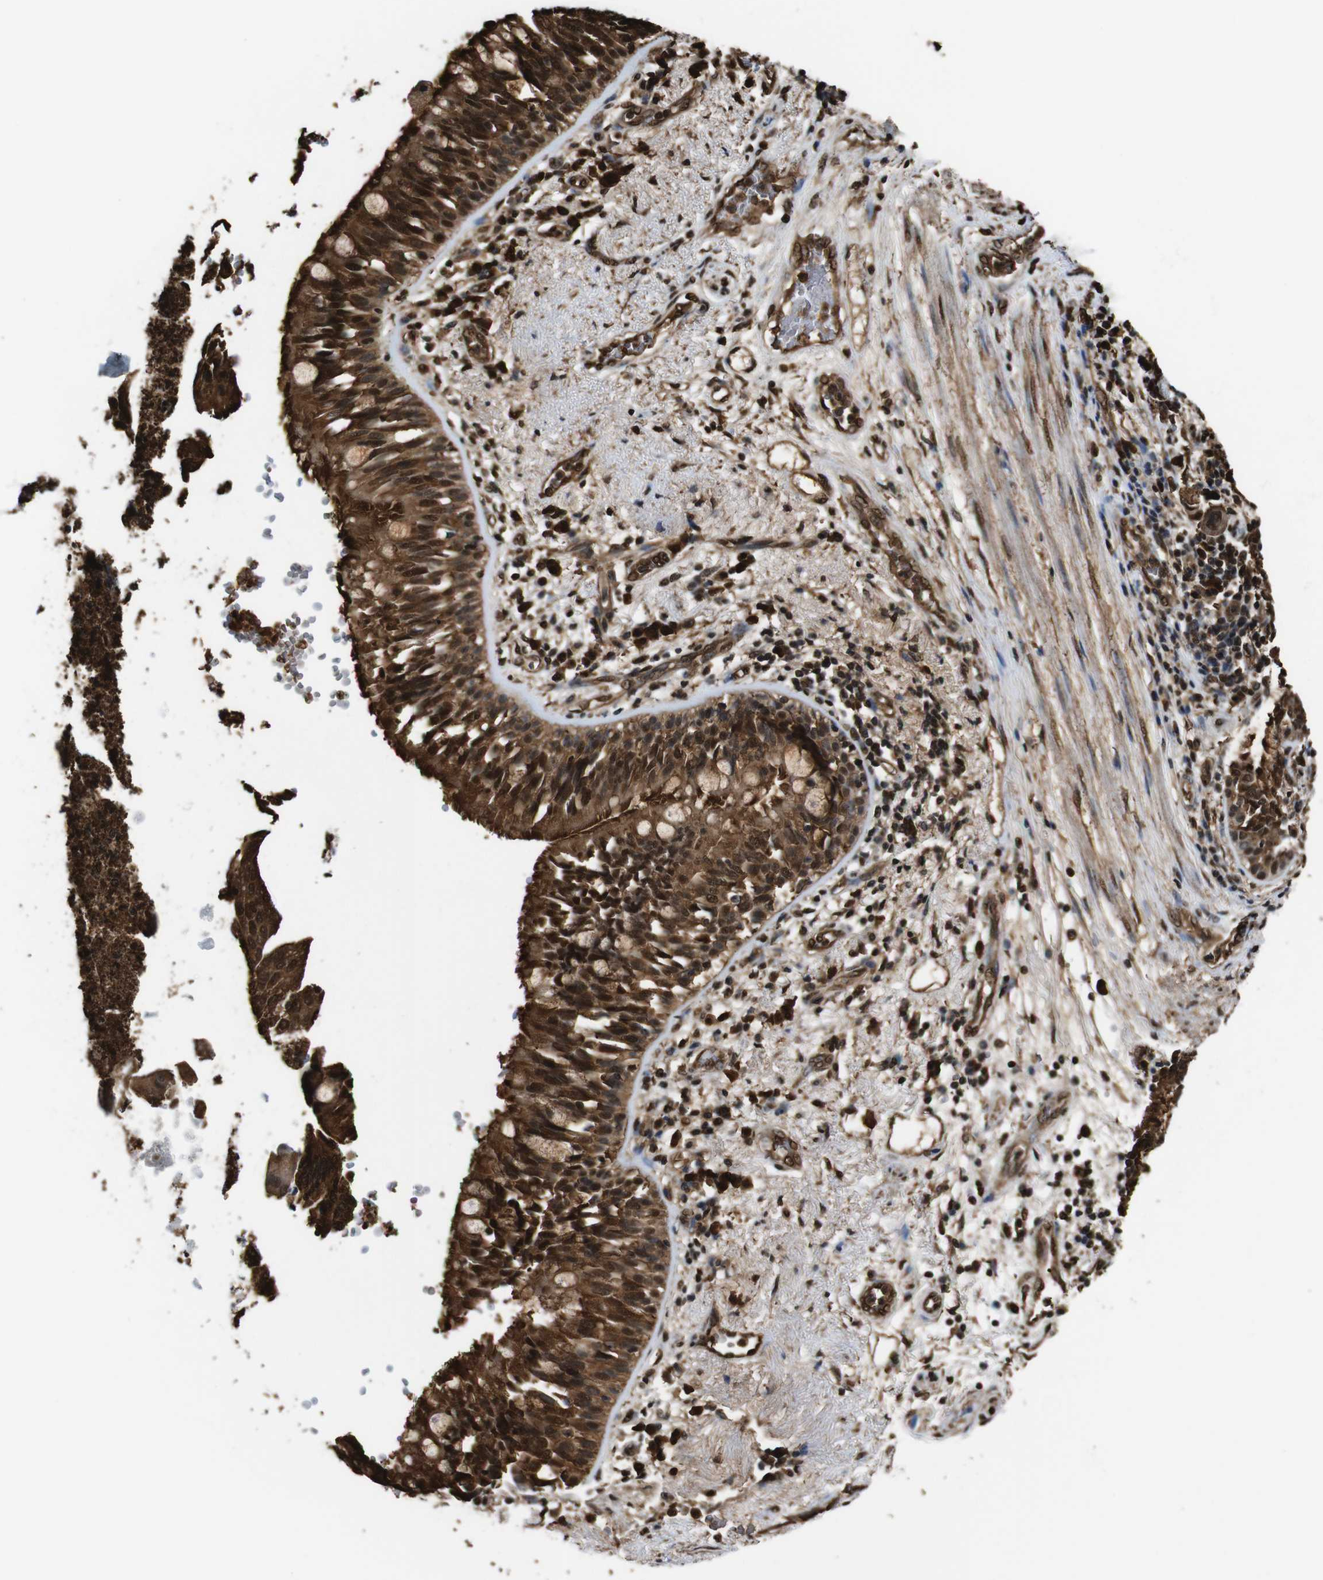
{"staining": {"intensity": "strong", "quantity": ">75%", "location": "cytoplasmic/membranous,nuclear"}, "tissue": "bronchus", "cell_type": "Respiratory epithelial cells", "image_type": "normal", "snomed": [{"axis": "morphology", "description": "Normal tissue, NOS"}, {"axis": "morphology", "description": "Adenocarcinoma, NOS"}, {"axis": "morphology", "description": "Adenocarcinoma, metastatic, NOS"}, {"axis": "topography", "description": "Lymph node"}, {"axis": "topography", "description": "Bronchus"}, {"axis": "topography", "description": "Lung"}], "caption": "Approximately >75% of respiratory epithelial cells in normal human bronchus exhibit strong cytoplasmic/membranous,nuclear protein expression as visualized by brown immunohistochemical staining.", "gene": "VCP", "patient": {"sex": "female", "age": 54}}